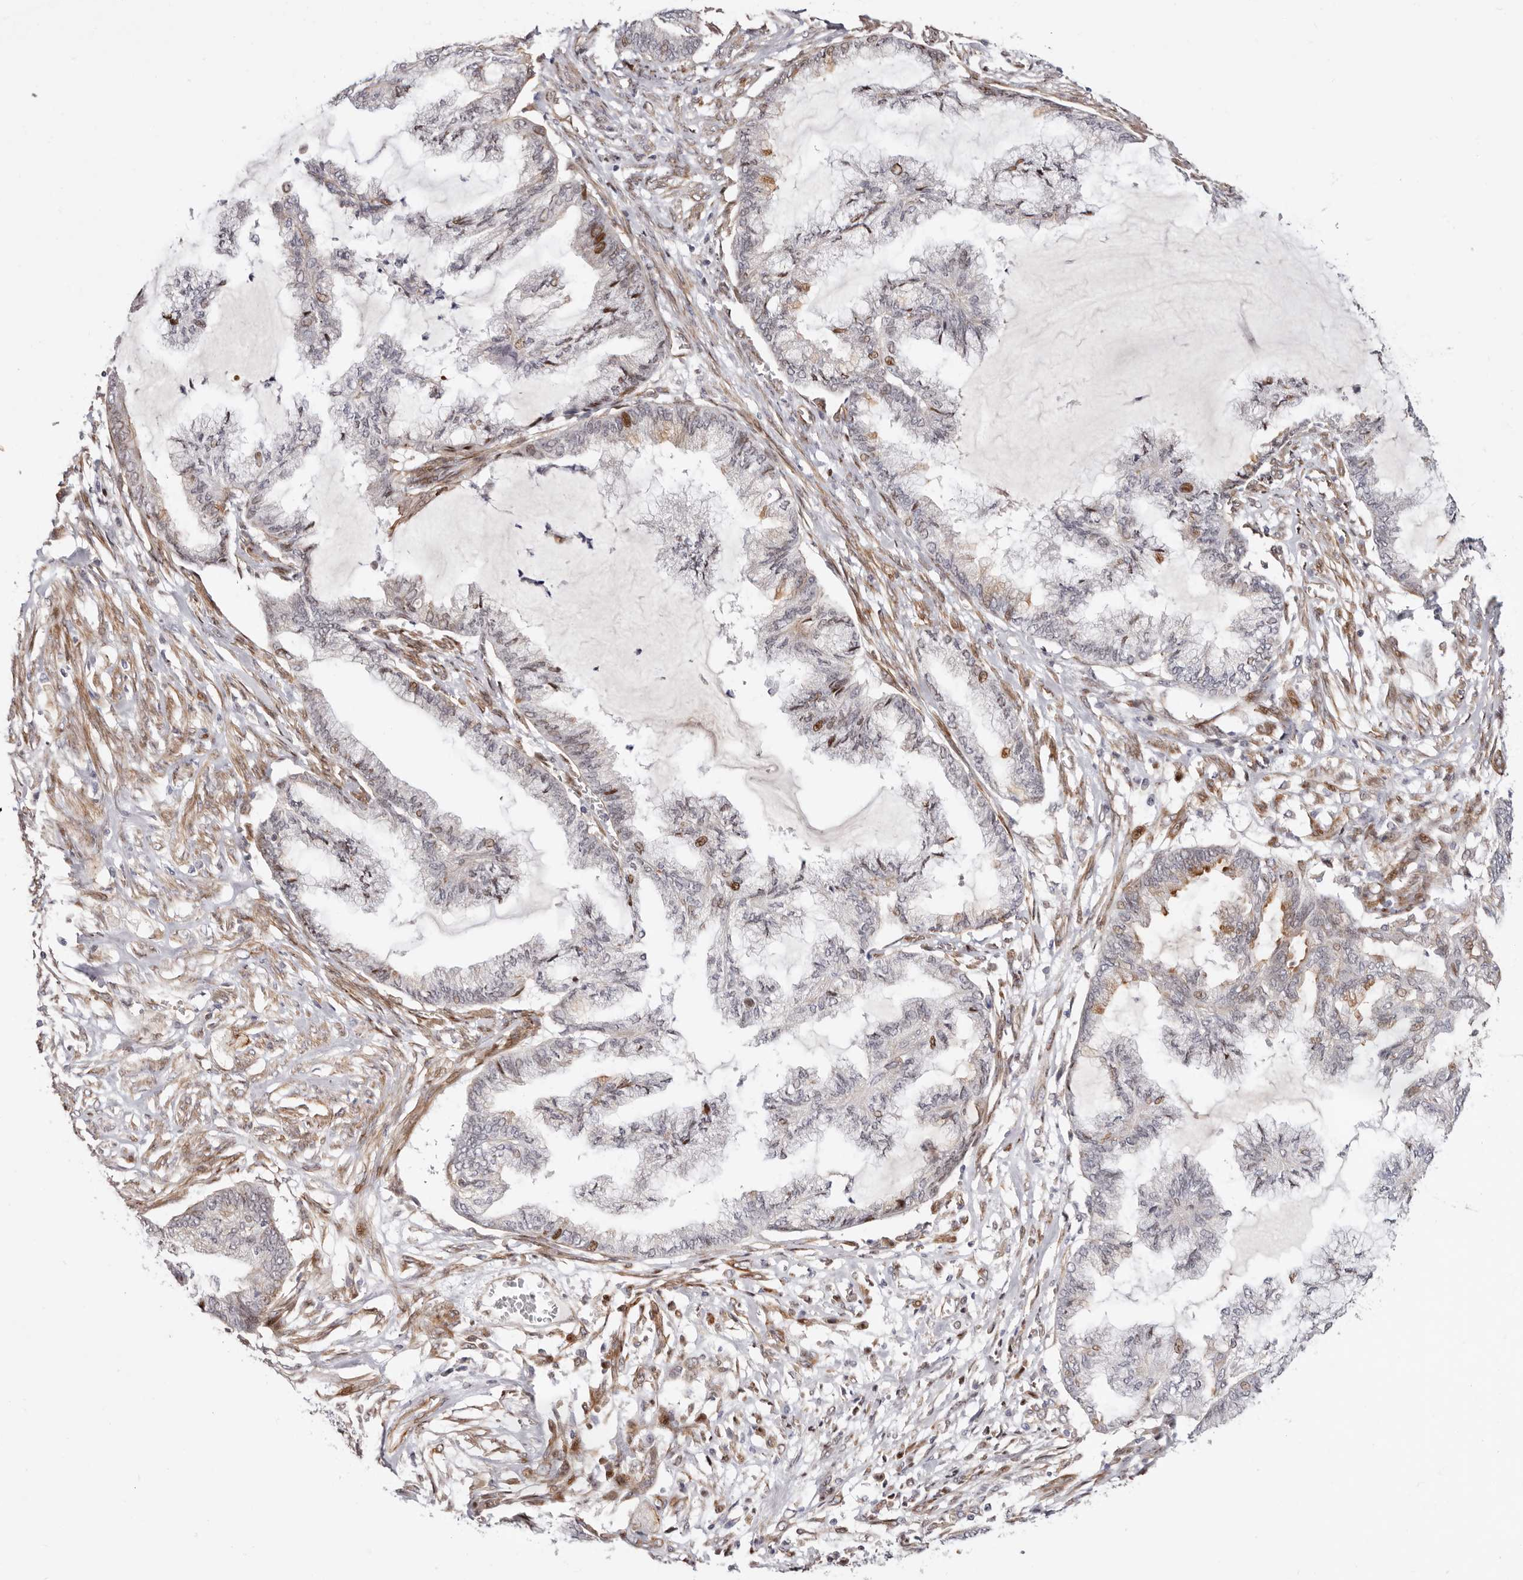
{"staining": {"intensity": "moderate", "quantity": "<25%", "location": "cytoplasmic/membranous,nuclear"}, "tissue": "endometrial cancer", "cell_type": "Tumor cells", "image_type": "cancer", "snomed": [{"axis": "morphology", "description": "Adenocarcinoma, NOS"}, {"axis": "topography", "description": "Endometrium"}], "caption": "The micrograph displays staining of endometrial cancer, revealing moderate cytoplasmic/membranous and nuclear protein staining (brown color) within tumor cells.", "gene": "EPHX3", "patient": {"sex": "female", "age": 86}}